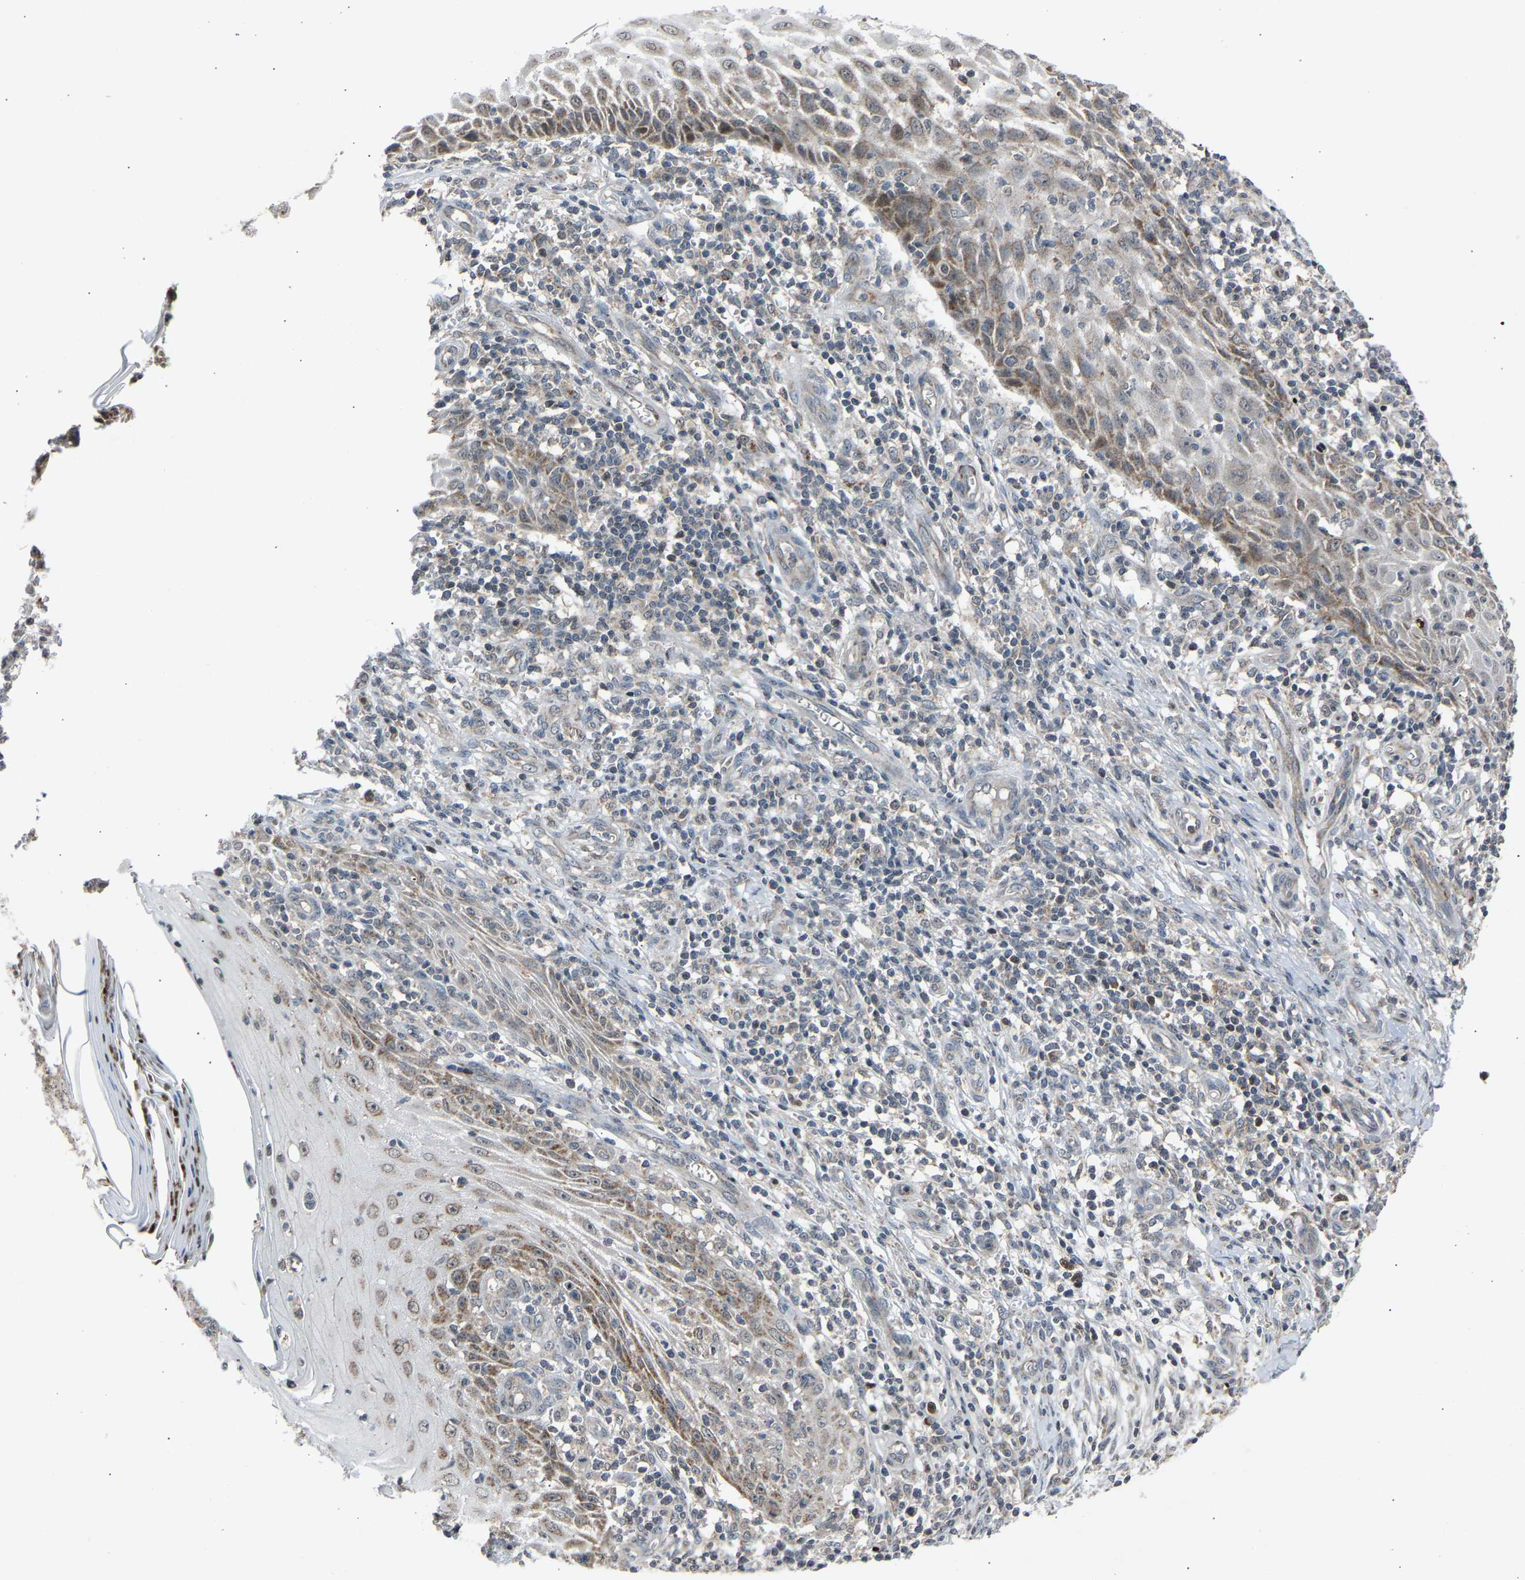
{"staining": {"intensity": "weak", "quantity": "<25%", "location": "cytoplasmic/membranous"}, "tissue": "skin cancer", "cell_type": "Tumor cells", "image_type": "cancer", "snomed": [{"axis": "morphology", "description": "Squamous cell carcinoma, NOS"}, {"axis": "topography", "description": "Skin"}], "caption": "Tumor cells show no significant staining in skin squamous cell carcinoma.", "gene": "SLIRP", "patient": {"sex": "female", "age": 73}}